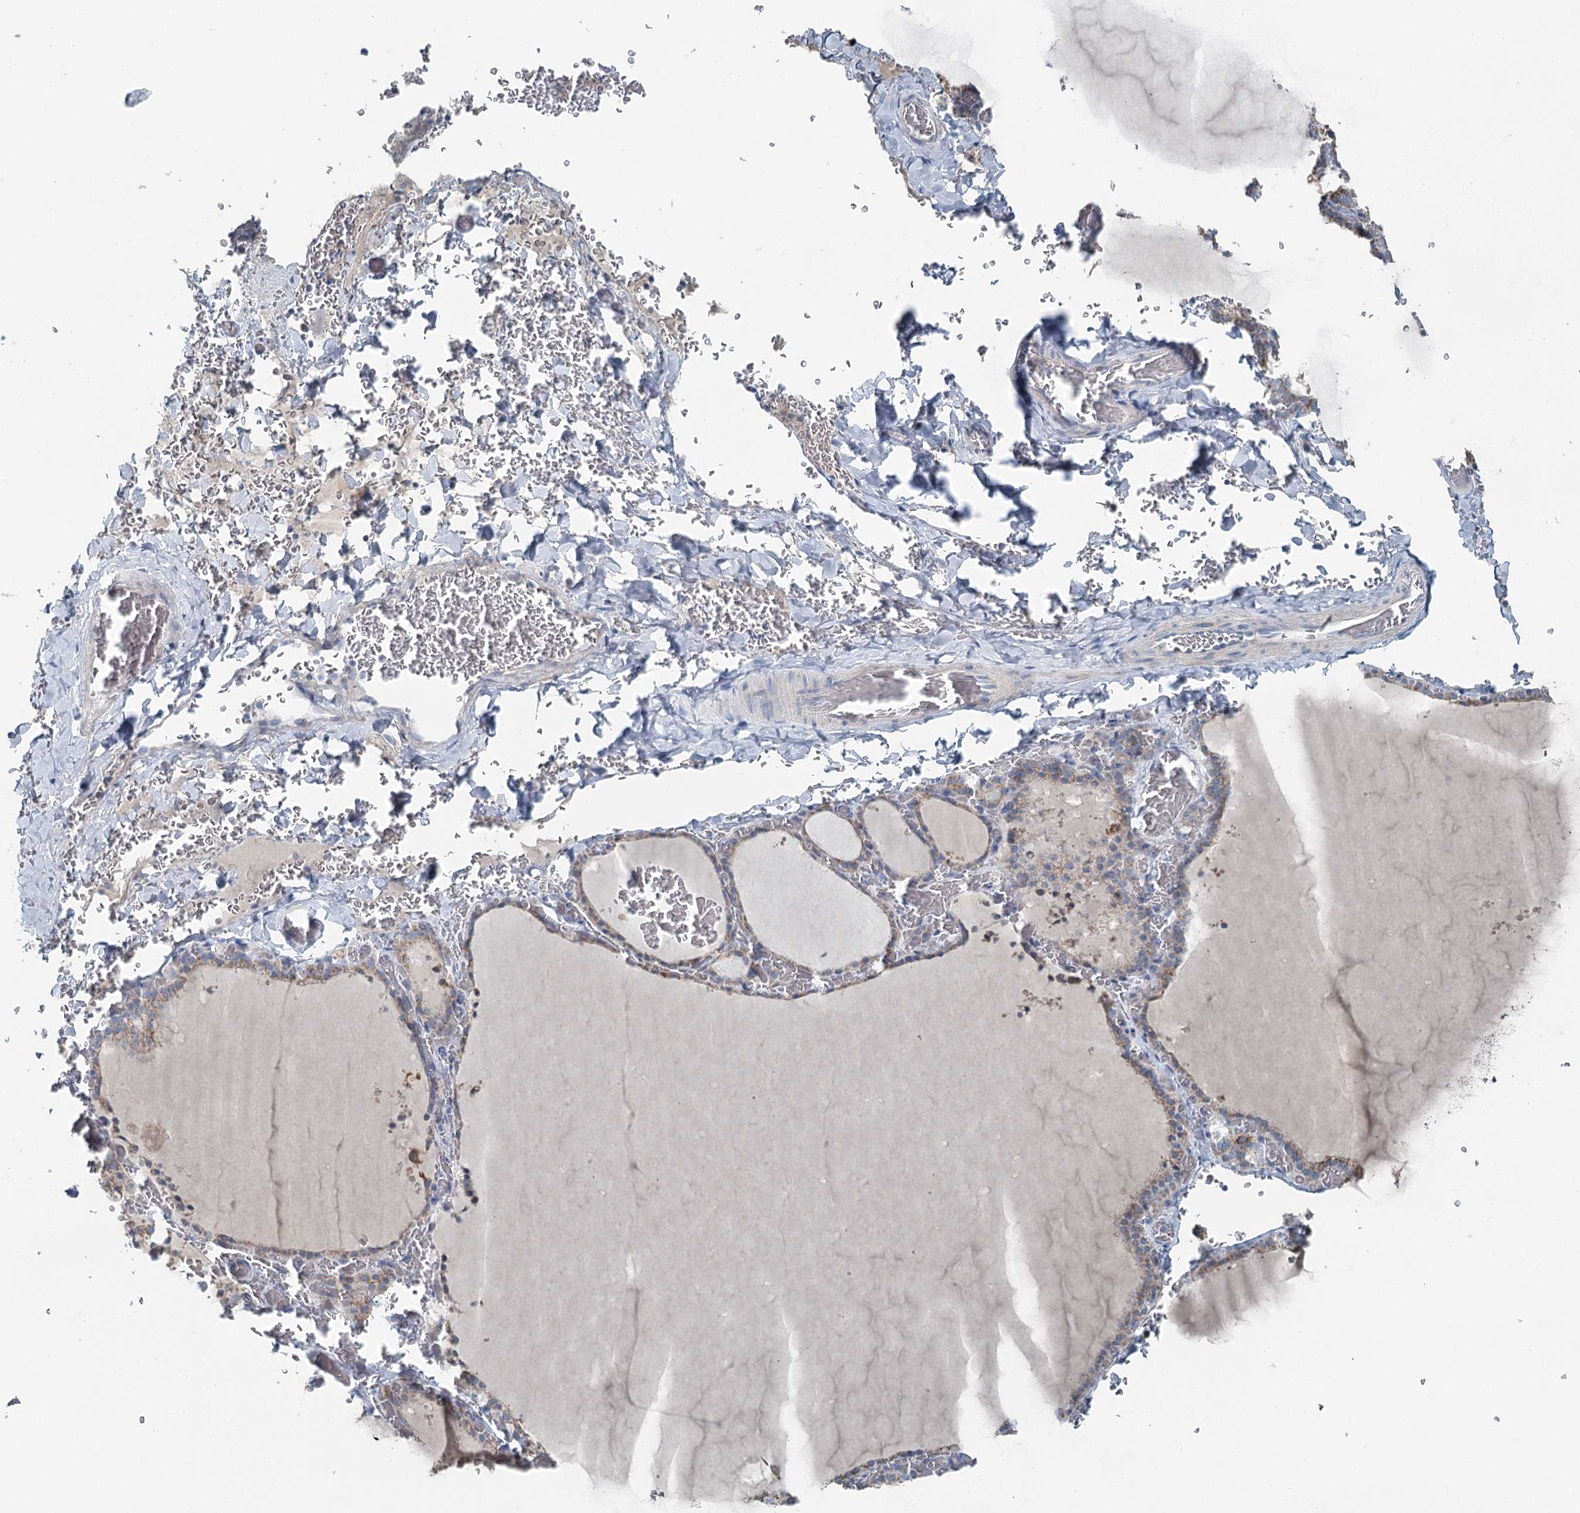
{"staining": {"intensity": "moderate", "quantity": ">75%", "location": "cytoplasmic/membranous"}, "tissue": "thyroid gland", "cell_type": "Glandular cells", "image_type": "normal", "snomed": [{"axis": "morphology", "description": "Normal tissue, NOS"}, {"axis": "topography", "description": "Thyroid gland"}], "caption": "A brown stain labels moderate cytoplasmic/membranous expression of a protein in glandular cells of normal thyroid gland.", "gene": "CHCHD5", "patient": {"sex": "female", "age": 39}}